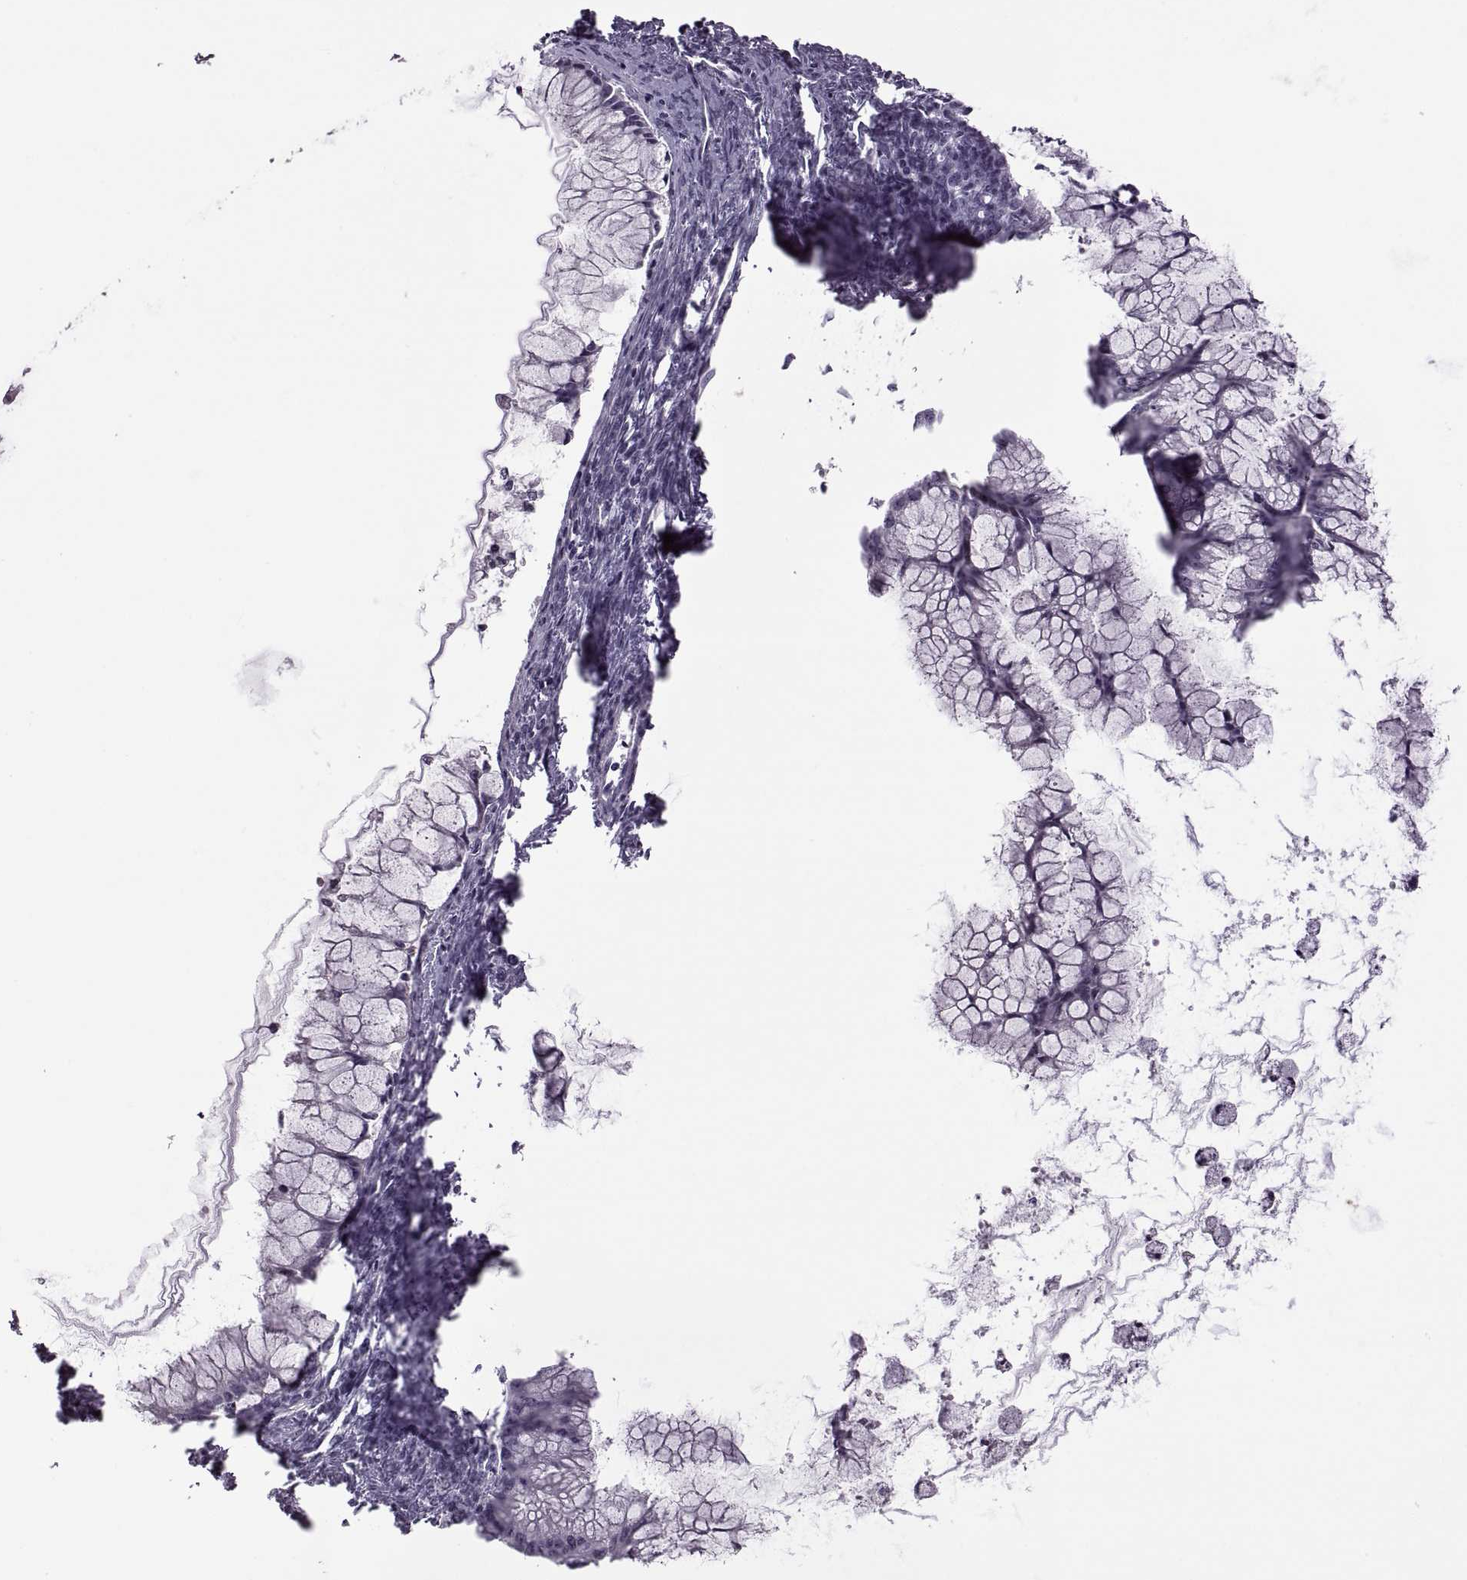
{"staining": {"intensity": "negative", "quantity": "none", "location": "none"}, "tissue": "ovarian cancer", "cell_type": "Tumor cells", "image_type": "cancer", "snomed": [{"axis": "morphology", "description": "Cystadenocarcinoma, mucinous, NOS"}, {"axis": "topography", "description": "Ovary"}], "caption": "This is a histopathology image of IHC staining of ovarian cancer (mucinous cystadenocarcinoma), which shows no positivity in tumor cells.", "gene": "RSPH6A", "patient": {"sex": "female", "age": 41}}